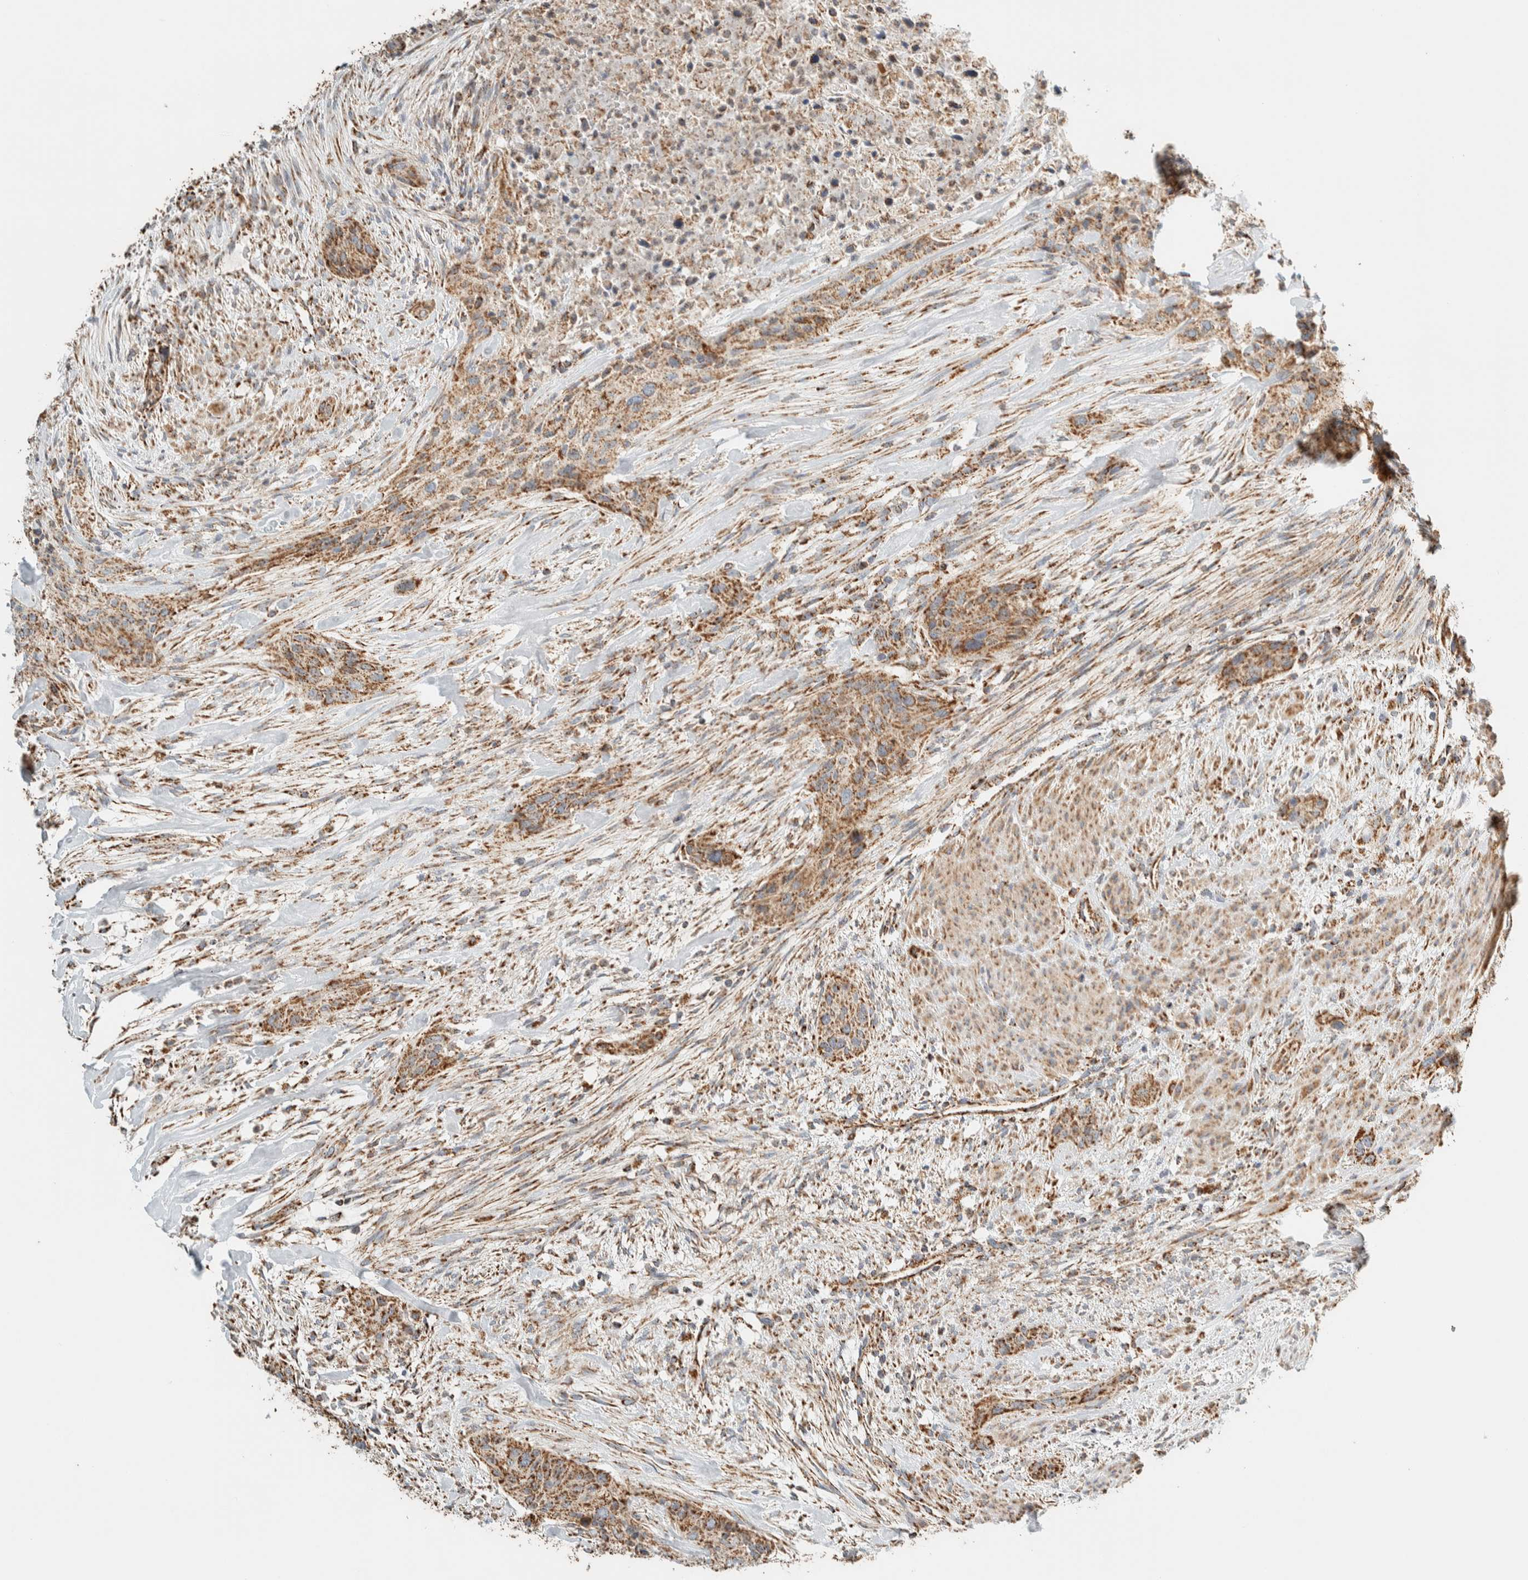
{"staining": {"intensity": "moderate", "quantity": ">75%", "location": "cytoplasmic/membranous"}, "tissue": "urothelial cancer", "cell_type": "Tumor cells", "image_type": "cancer", "snomed": [{"axis": "morphology", "description": "Urothelial carcinoma, High grade"}, {"axis": "topography", "description": "Urinary bladder"}], "caption": "High-power microscopy captured an IHC image of high-grade urothelial carcinoma, revealing moderate cytoplasmic/membranous staining in about >75% of tumor cells.", "gene": "ZNF454", "patient": {"sex": "male", "age": 35}}